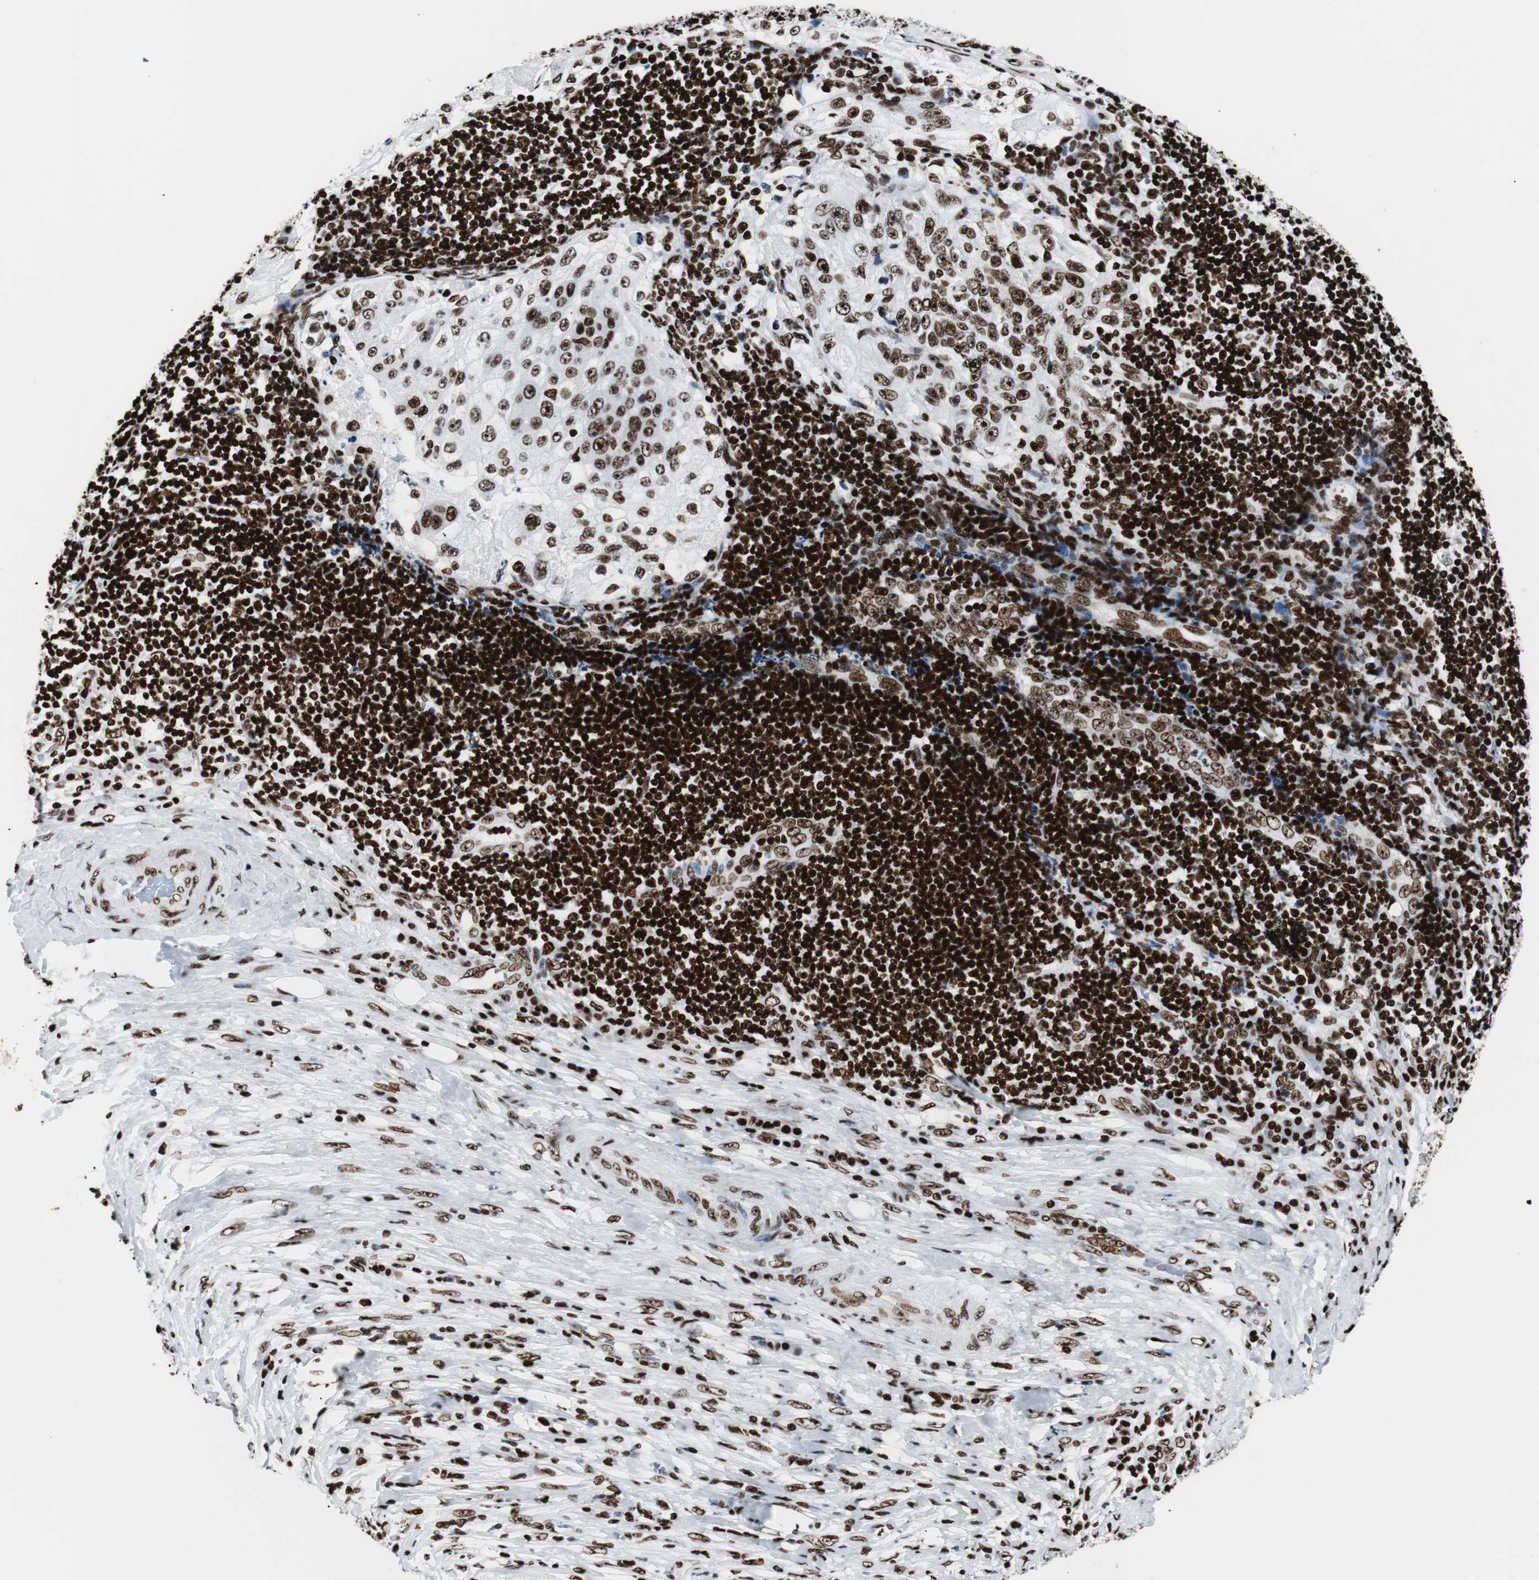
{"staining": {"intensity": "strong", "quantity": ">75%", "location": "nuclear"}, "tissue": "lung cancer", "cell_type": "Tumor cells", "image_type": "cancer", "snomed": [{"axis": "morphology", "description": "Inflammation, NOS"}, {"axis": "morphology", "description": "Squamous cell carcinoma, NOS"}, {"axis": "topography", "description": "Lymph node"}, {"axis": "topography", "description": "Soft tissue"}, {"axis": "topography", "description": "Lung"}], "caption": "About >75% of tumor cells in human squamous cell carcinoma (lung) exhibit strong nuclear protein staining as visualized by brown immunohistochemical staining.", "gene": "NCL", "patient": {"sex": "male", "age": 66}}